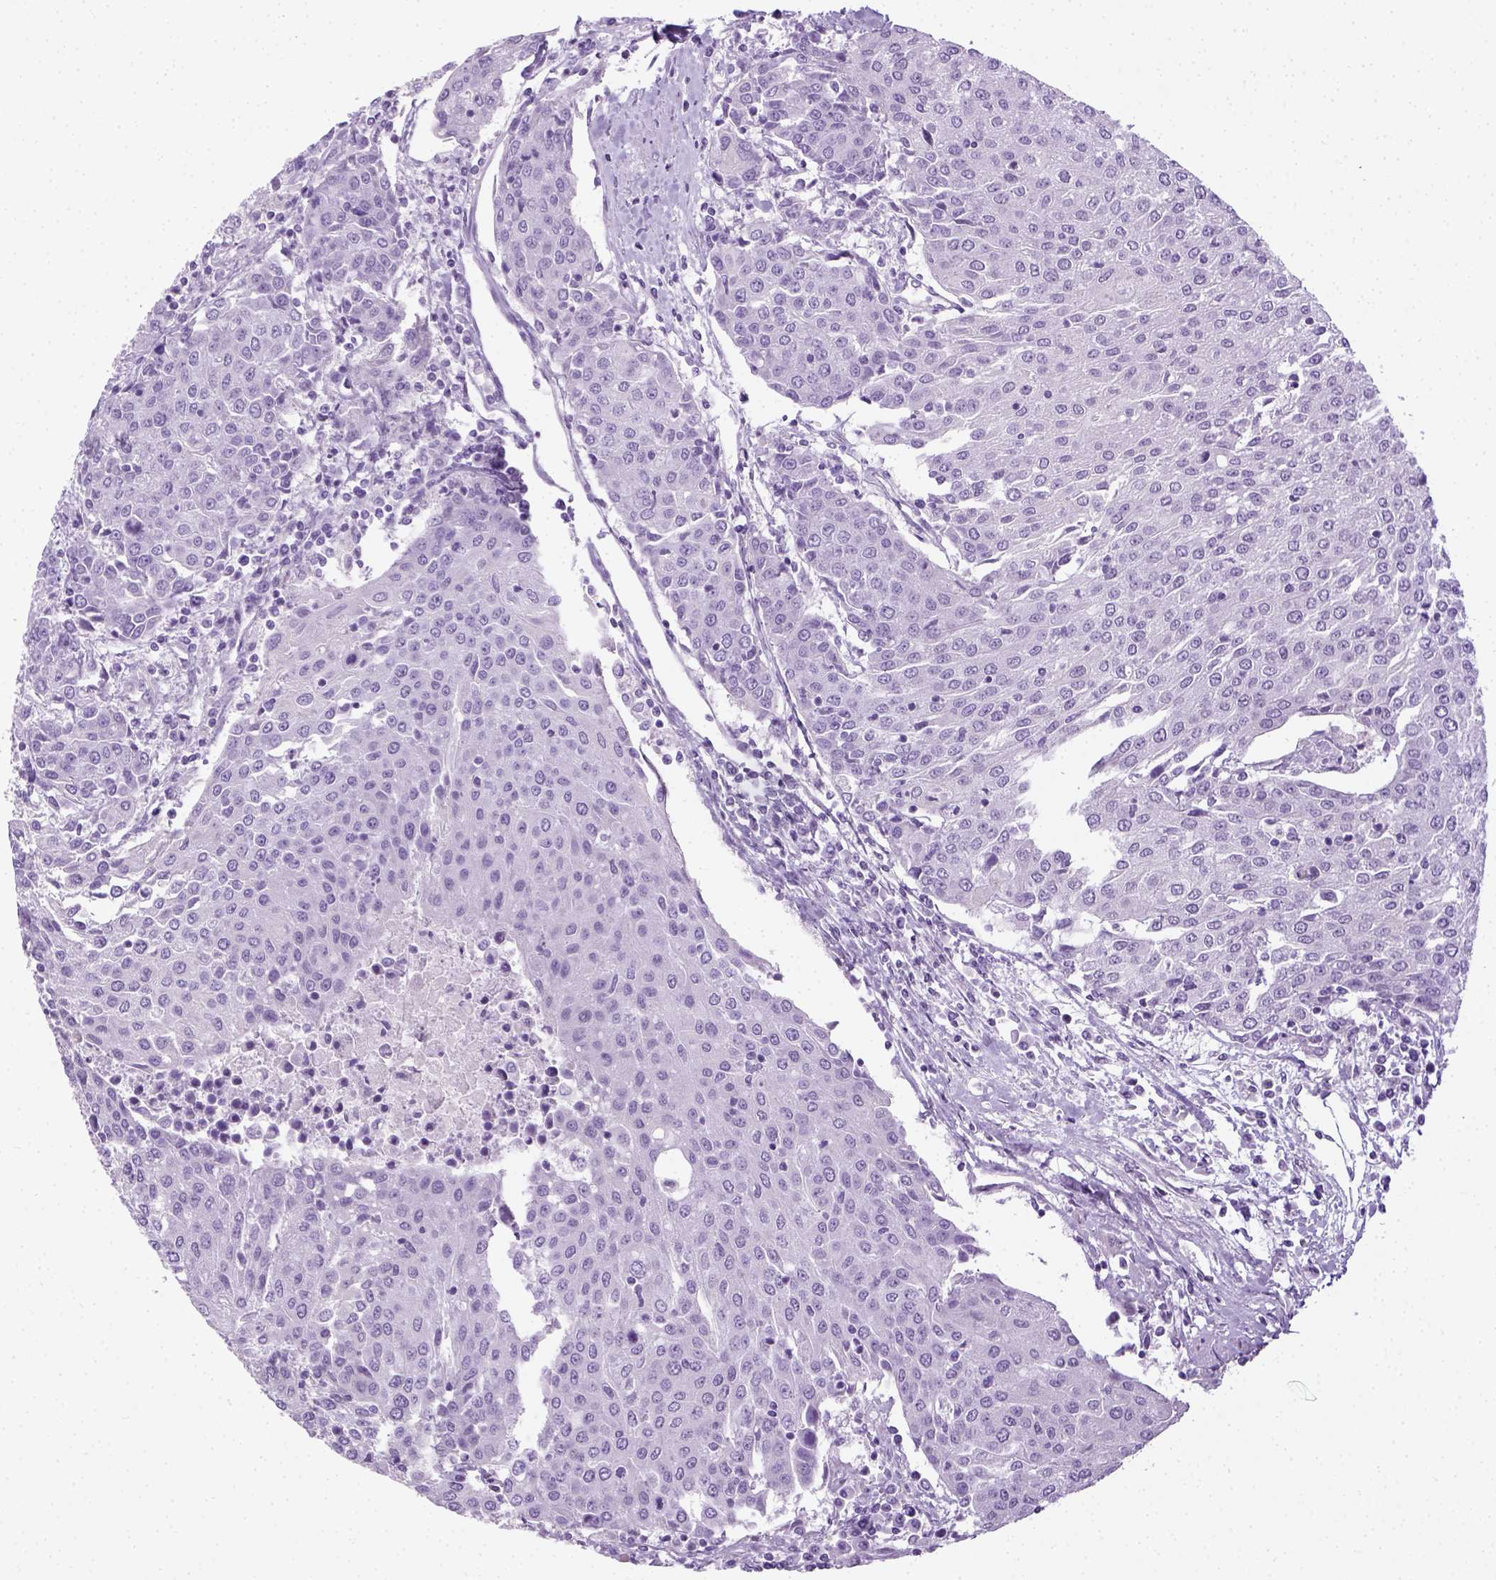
{"staining": {"intensity": "negative", "quantity": "none", "location": "none"}, "tissue": "urothelial cancer", "cell_type": "Tumor cells", "image_type": "cancer", "snomed": [{"axis": "morphology", "description": "Urothelial carcinoma, High grade"}, {"axis": "topography", "description": "Urinary bladder"}], "caption": "Tumor cells are negative for protein expression in human urothelial cancer.", "gene": "LGSN", "patient": {"sex": "female", "age": 85}}